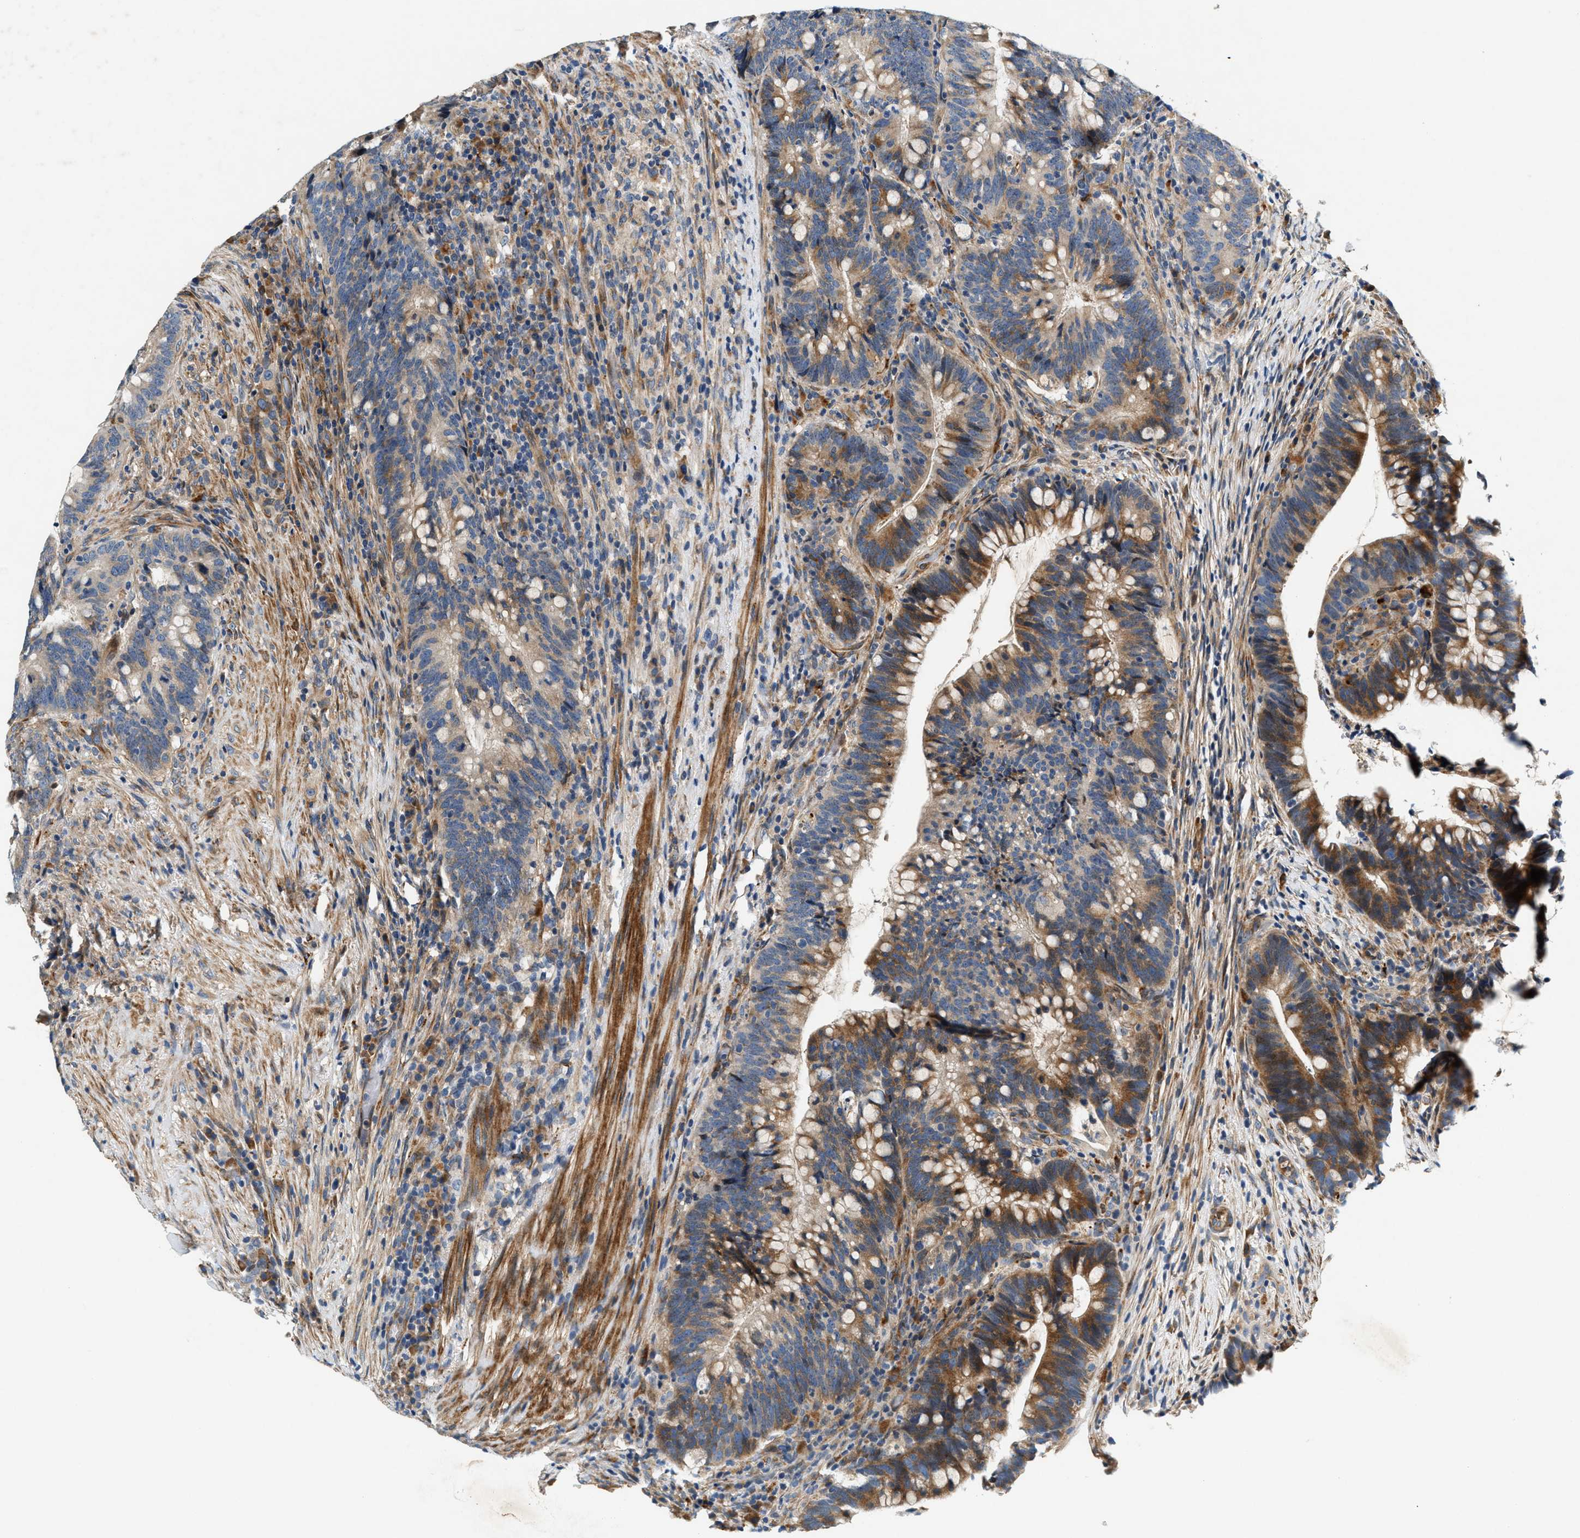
{"staining": {"intensity": "moderate", "quantity": "25%-75%", "location": "cytoplasmic/membranous"}, "tissue": "colorectal cancer", "cell_type": "Tumor cells", "image_type": "cancer", "snomed": [{"axis": "morphology", "description": "Adenocarcinoma, NOS"}, {"axis": "topography", "description": "Colon"}], "caption": "There is medium levels of moderate cytoplasmic/membranous expression in tumor cells of colorectal cancer, as demonstrated by immunohistochemical staining (brown color).", "gene": "DUSP10", "patient": {"sex": "female", "age": 66}}